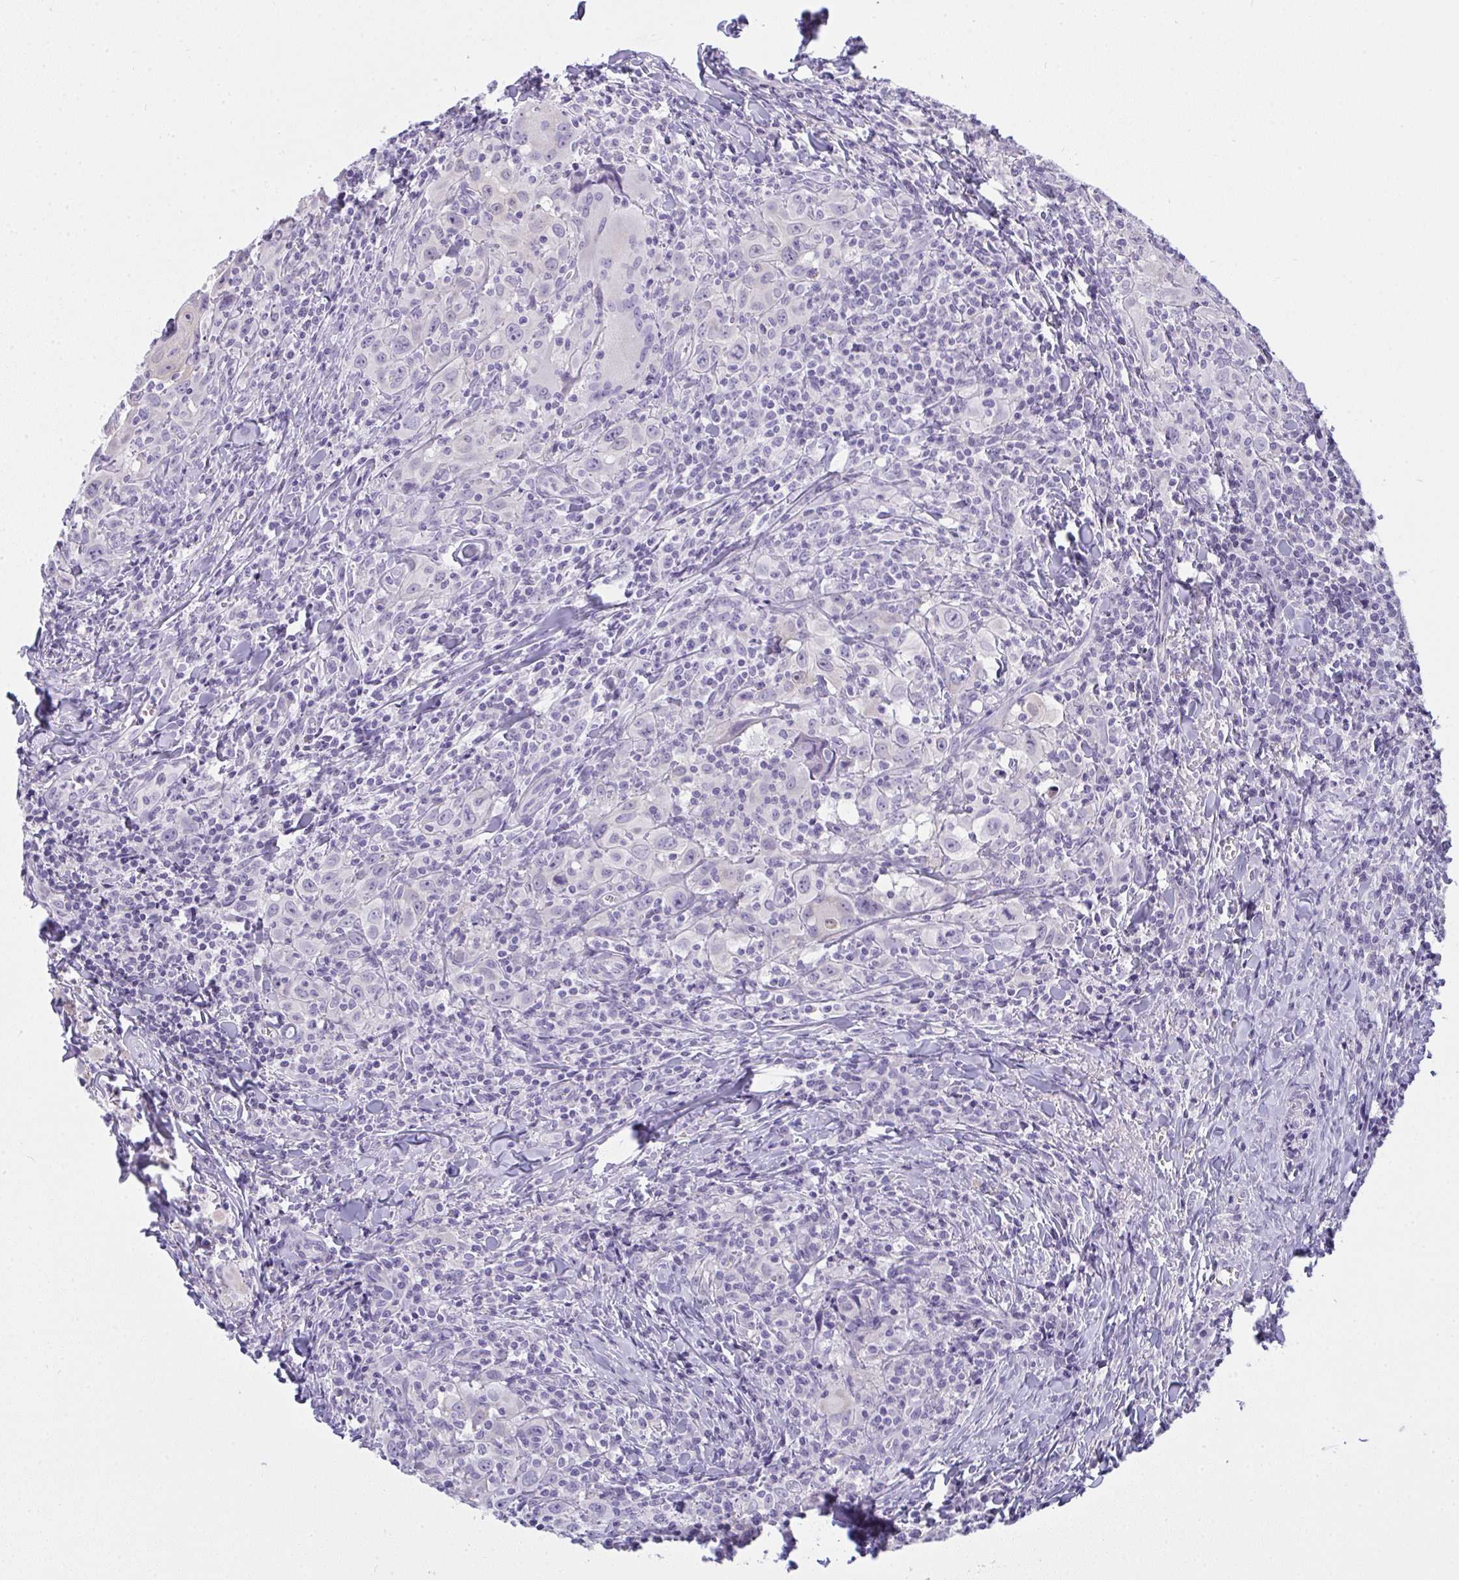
{"staining": {"intensity": "negative", "quantity": "none", "location": "none"}, "tissue": "head and neck cancer", "cell_type": "Tumor cells", "image_type": "cancer", "snomed": [{"axis": "morphology", "description": "Squamous cell carcinoma, NOS"}, {"axis": "topography", "description": "Head-Neck"}], "caption": "This is an immunohistochemistry (IHC) photomicrograph of human squamous cell carcinoma (head and neck). There is no positivity in tumor cells.", "gene": "GSDMB", "patient": {"sex": "female", "age": 95}}